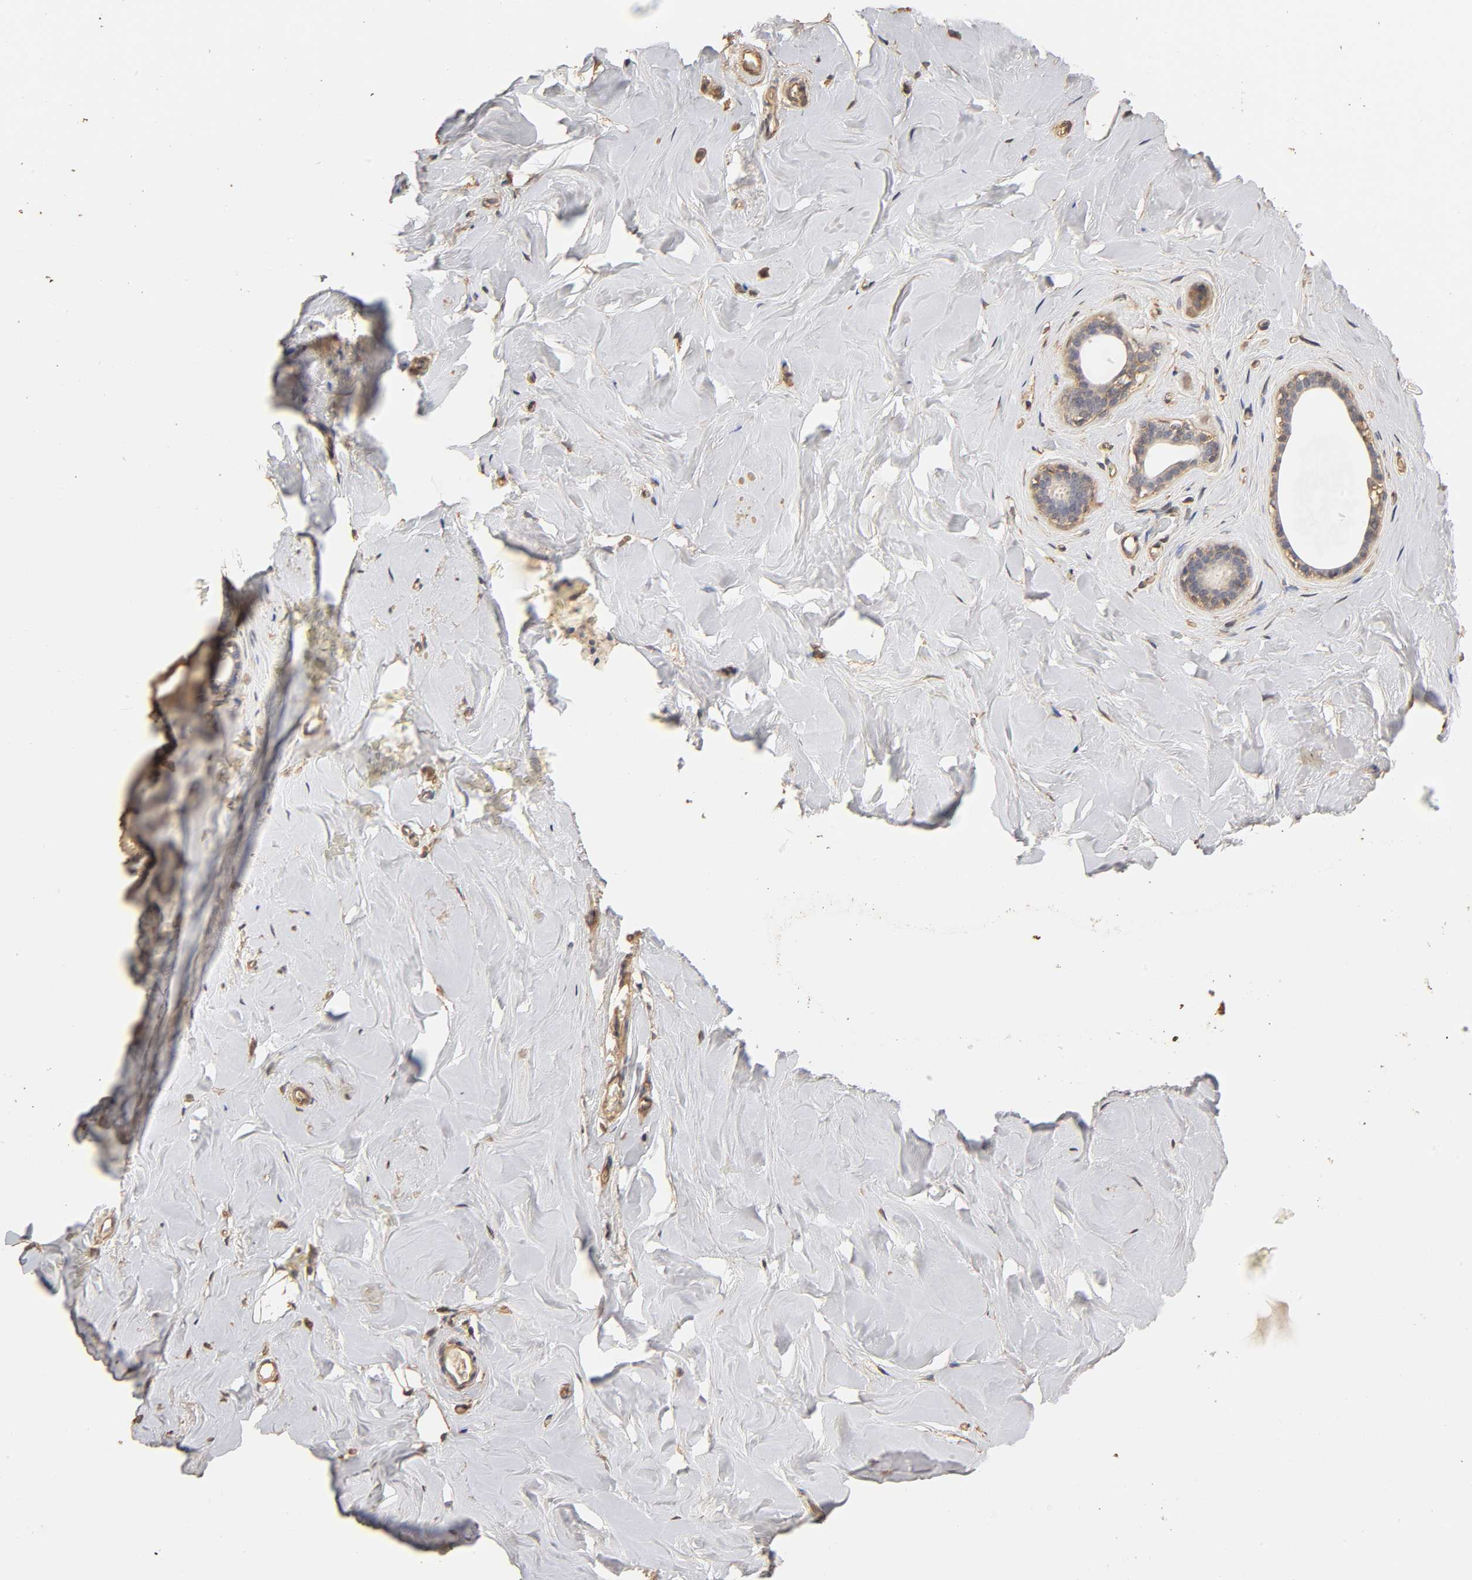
{"staining": {"intensity": "negative", "quantity": "none", "location": "none"}, "tissue": "breast", "cell_type": "Glandular cells", "image_type": "normal", "snomed": [{"axis": "morphology", "description": "Normal tissue, NOS"}, {"axis": "topography", "description": "Breast"}], "caption": "Protein analysis of unremarkable breast shows no significant expression in glandular cells.", "gene": "VSIG4", "patient": {"sex": "female", "age": 75}}